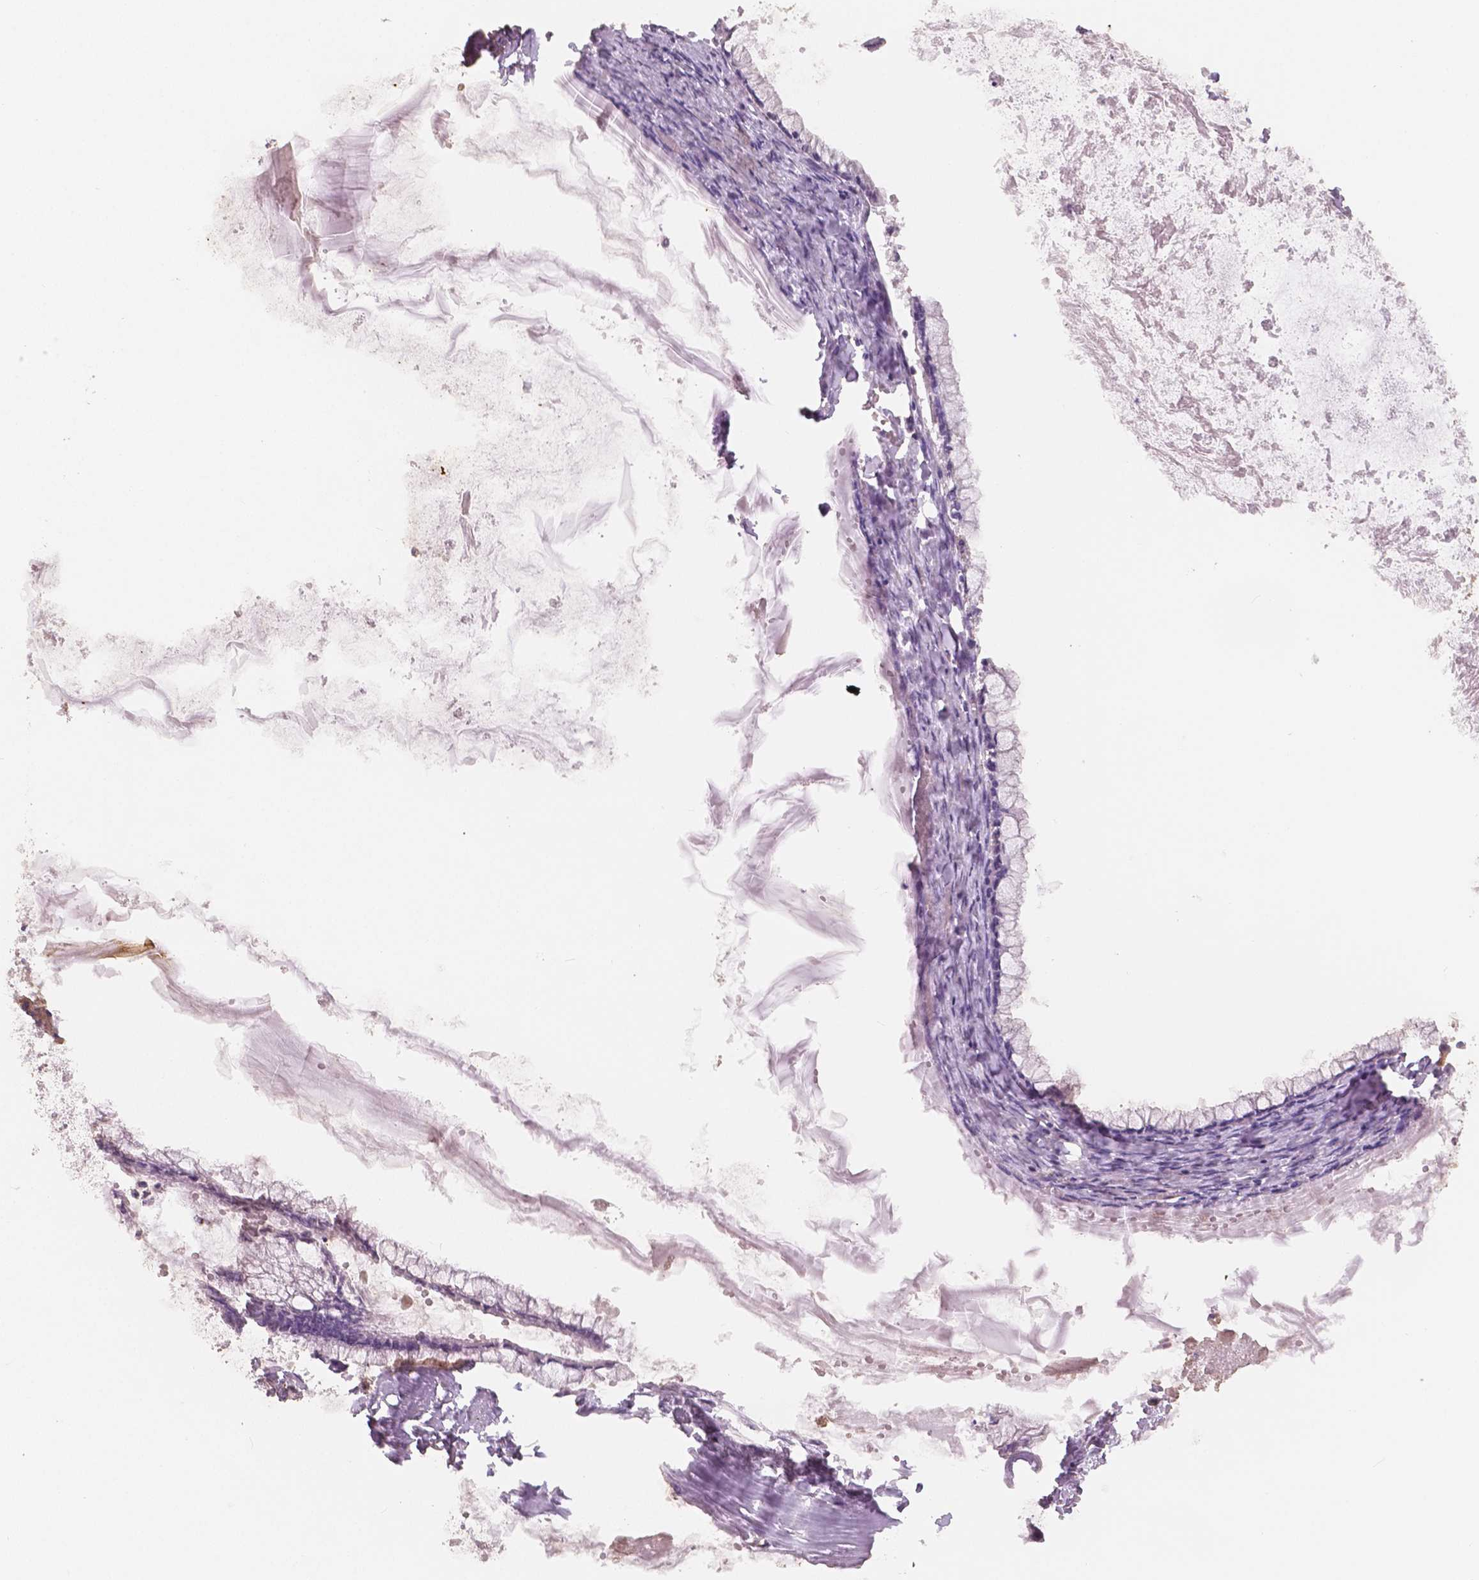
{"staining": {"intensity": "negative", "quantity": "none", "location": "none"}, "tissue": "ovarian cancer", "cell_type": "Tumor cells", "image_type": "cancer", "snomed": [{"axis": "morphology", "description": "Cystadenocarcinoma, mucinous, NOS"}, {"axis": "topography", "description": "Ovary"}], "caption": "Tumor cells are negative for protein expression in human ovarian cancer (mucinous cystadenocarcinoma). The staining is performed using DAB (3,3'-diaminobenzidine) brown chromogen with nuclei counter-stained in using hematoxylin.", "gene": "APOA4", "patient": {"sex": "female", "age": 67}}